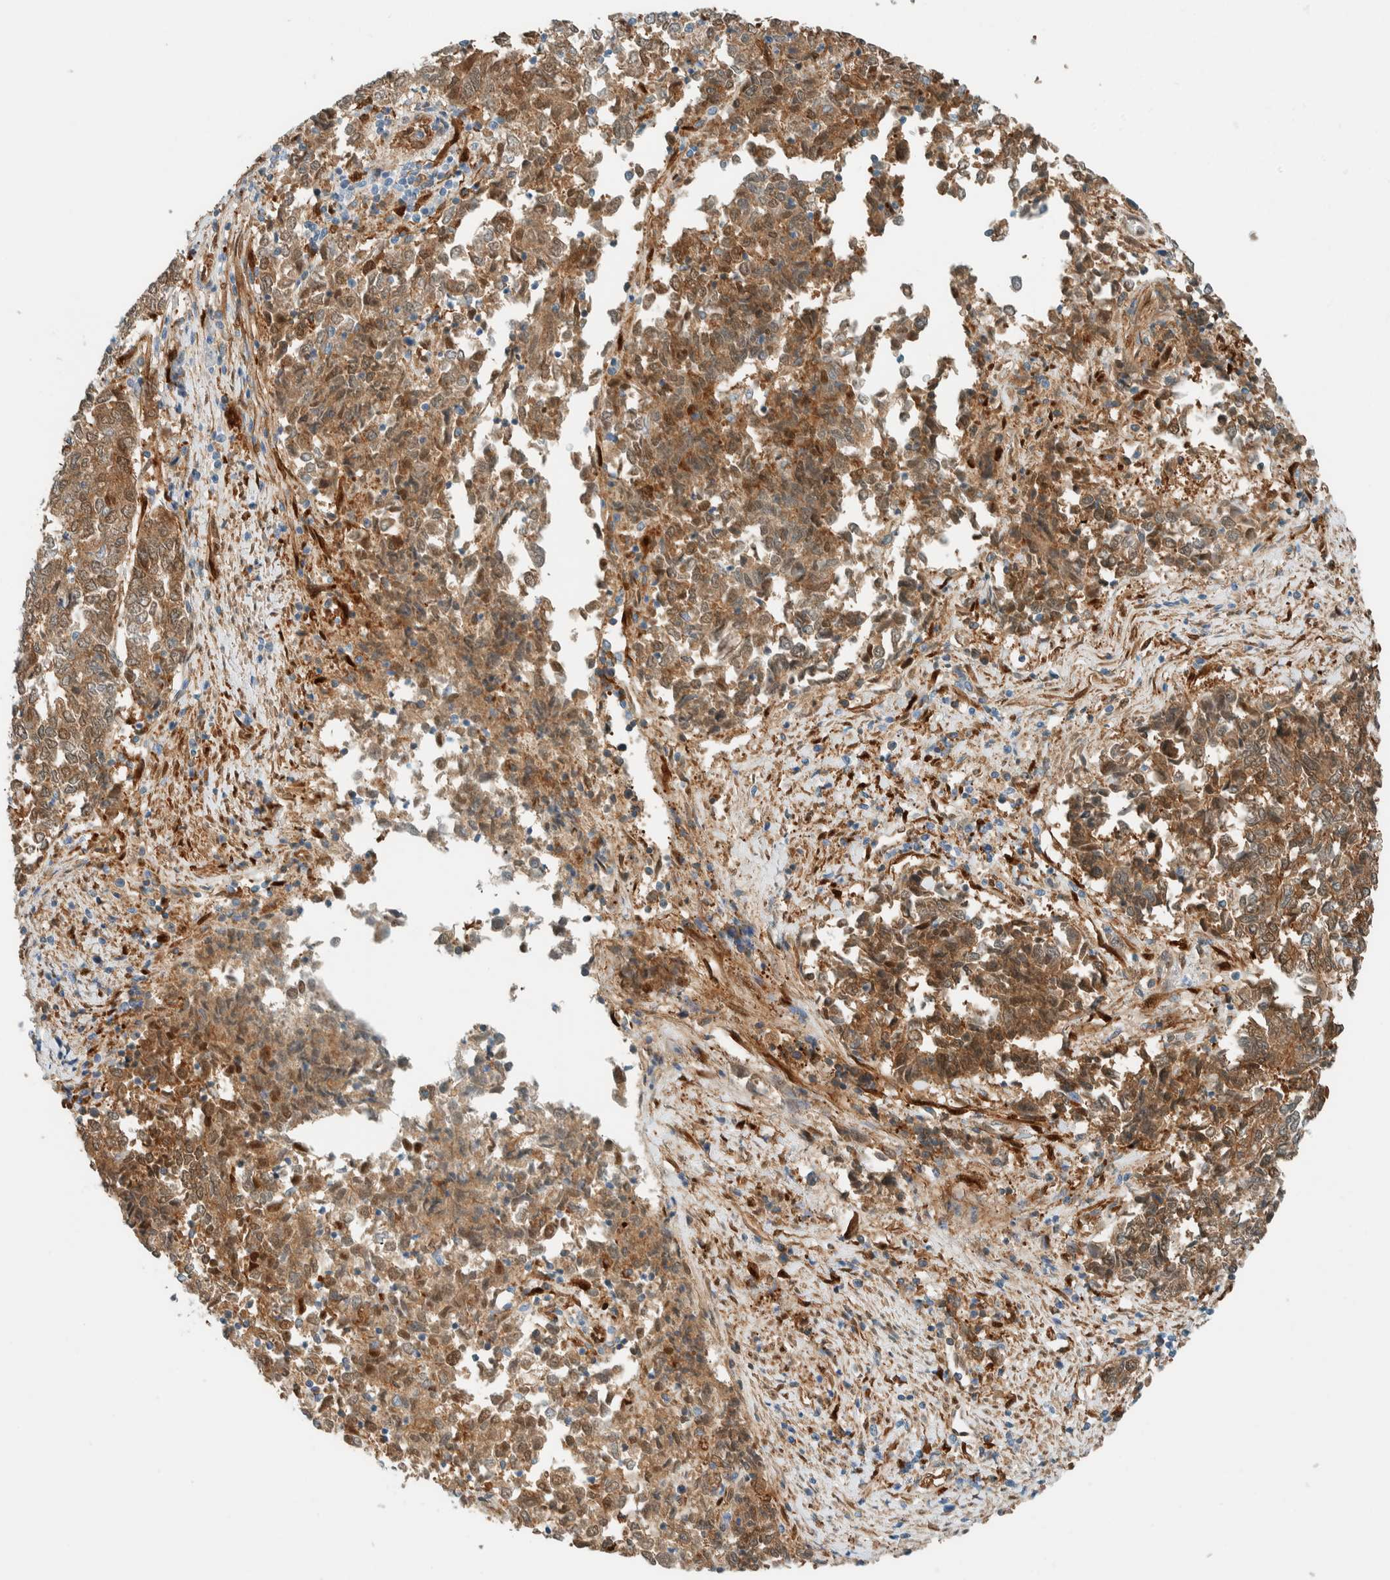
{"staining": {"intensity": "moderate", "quantity": ">75%", "location": "cytoplasmic/membranous,nuclear"}, "tissue": "endometrial cancer", "cell_type": "Tumor cells", "image_type": "cancer", "snomed": [{"axis": "morphology", "description": "Adenocarcinoma, NOS"}, {"axis": "topography", "description": "Endometrium"}], "caption": "High-power microscopy captured an immunohistochemistry micrograph of endometrial cancer (adenocarcinoma), revealing moderate cytoplasmic/membranous and nuclear staining in approximately >75% of tumor cells.", "gene": "NXN", "patient": {"sex": "female", "age": 80}}